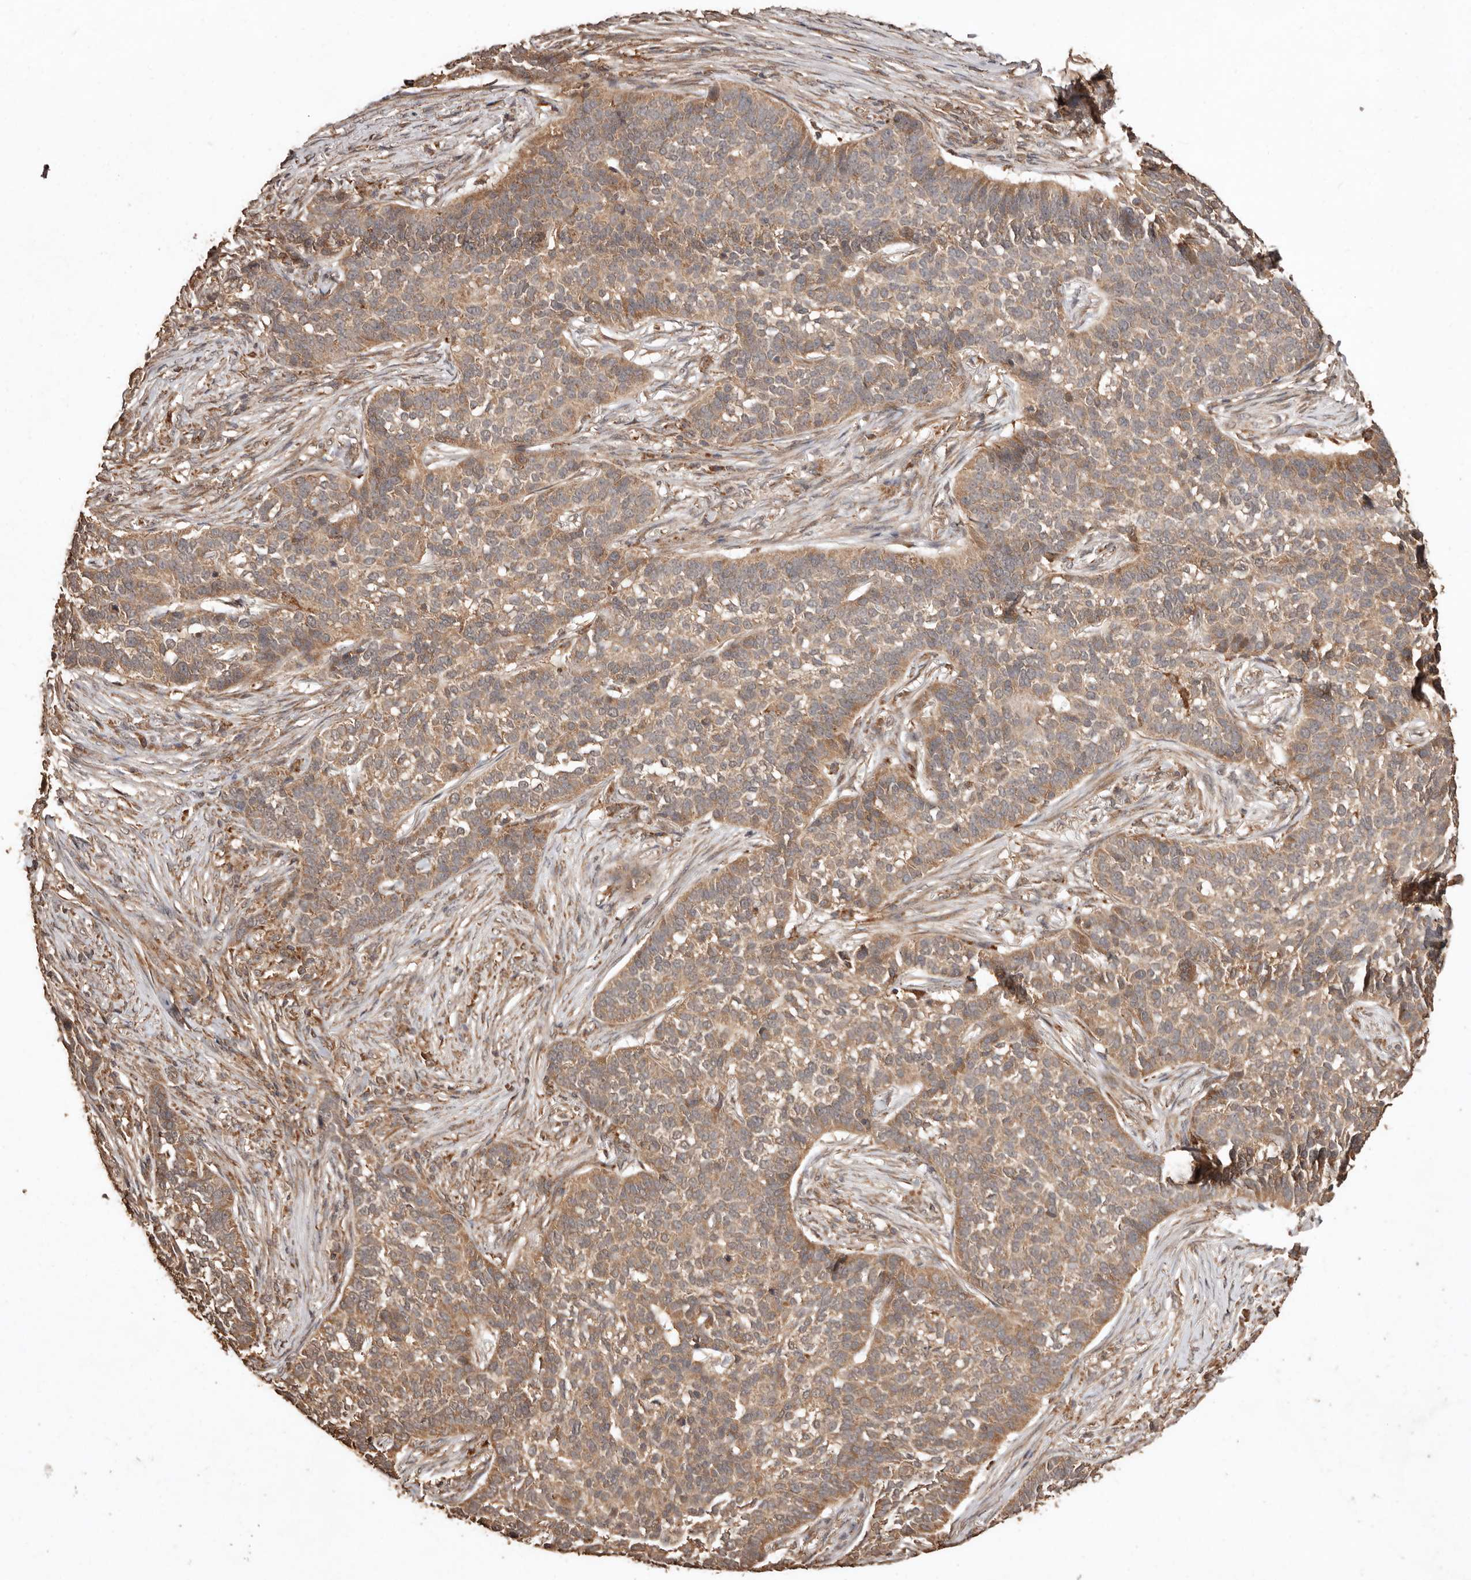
{"staining": {"intensity": "moderate", "quantity": ">75%", "location": "cytoplasmic/membranous"}, "tissue": "skin cancer", "cell_type": "Tumor cells", "image_type": "cancer", "snomed": [{"axis": "morphology", "description": "Basal cell carcinoma"}, {"axis": "topography", "description": "Skin"}], "caption": "This photomicrograph displays immunohistochemistry (IHC) staining of skin cancer (basal cell carcinoma), with medium moderate cytoplasmic/membranous expression in about >75% of tumor cells.", "gene": "RWDD1", "patient": {"sex": "male", "age": 85}}